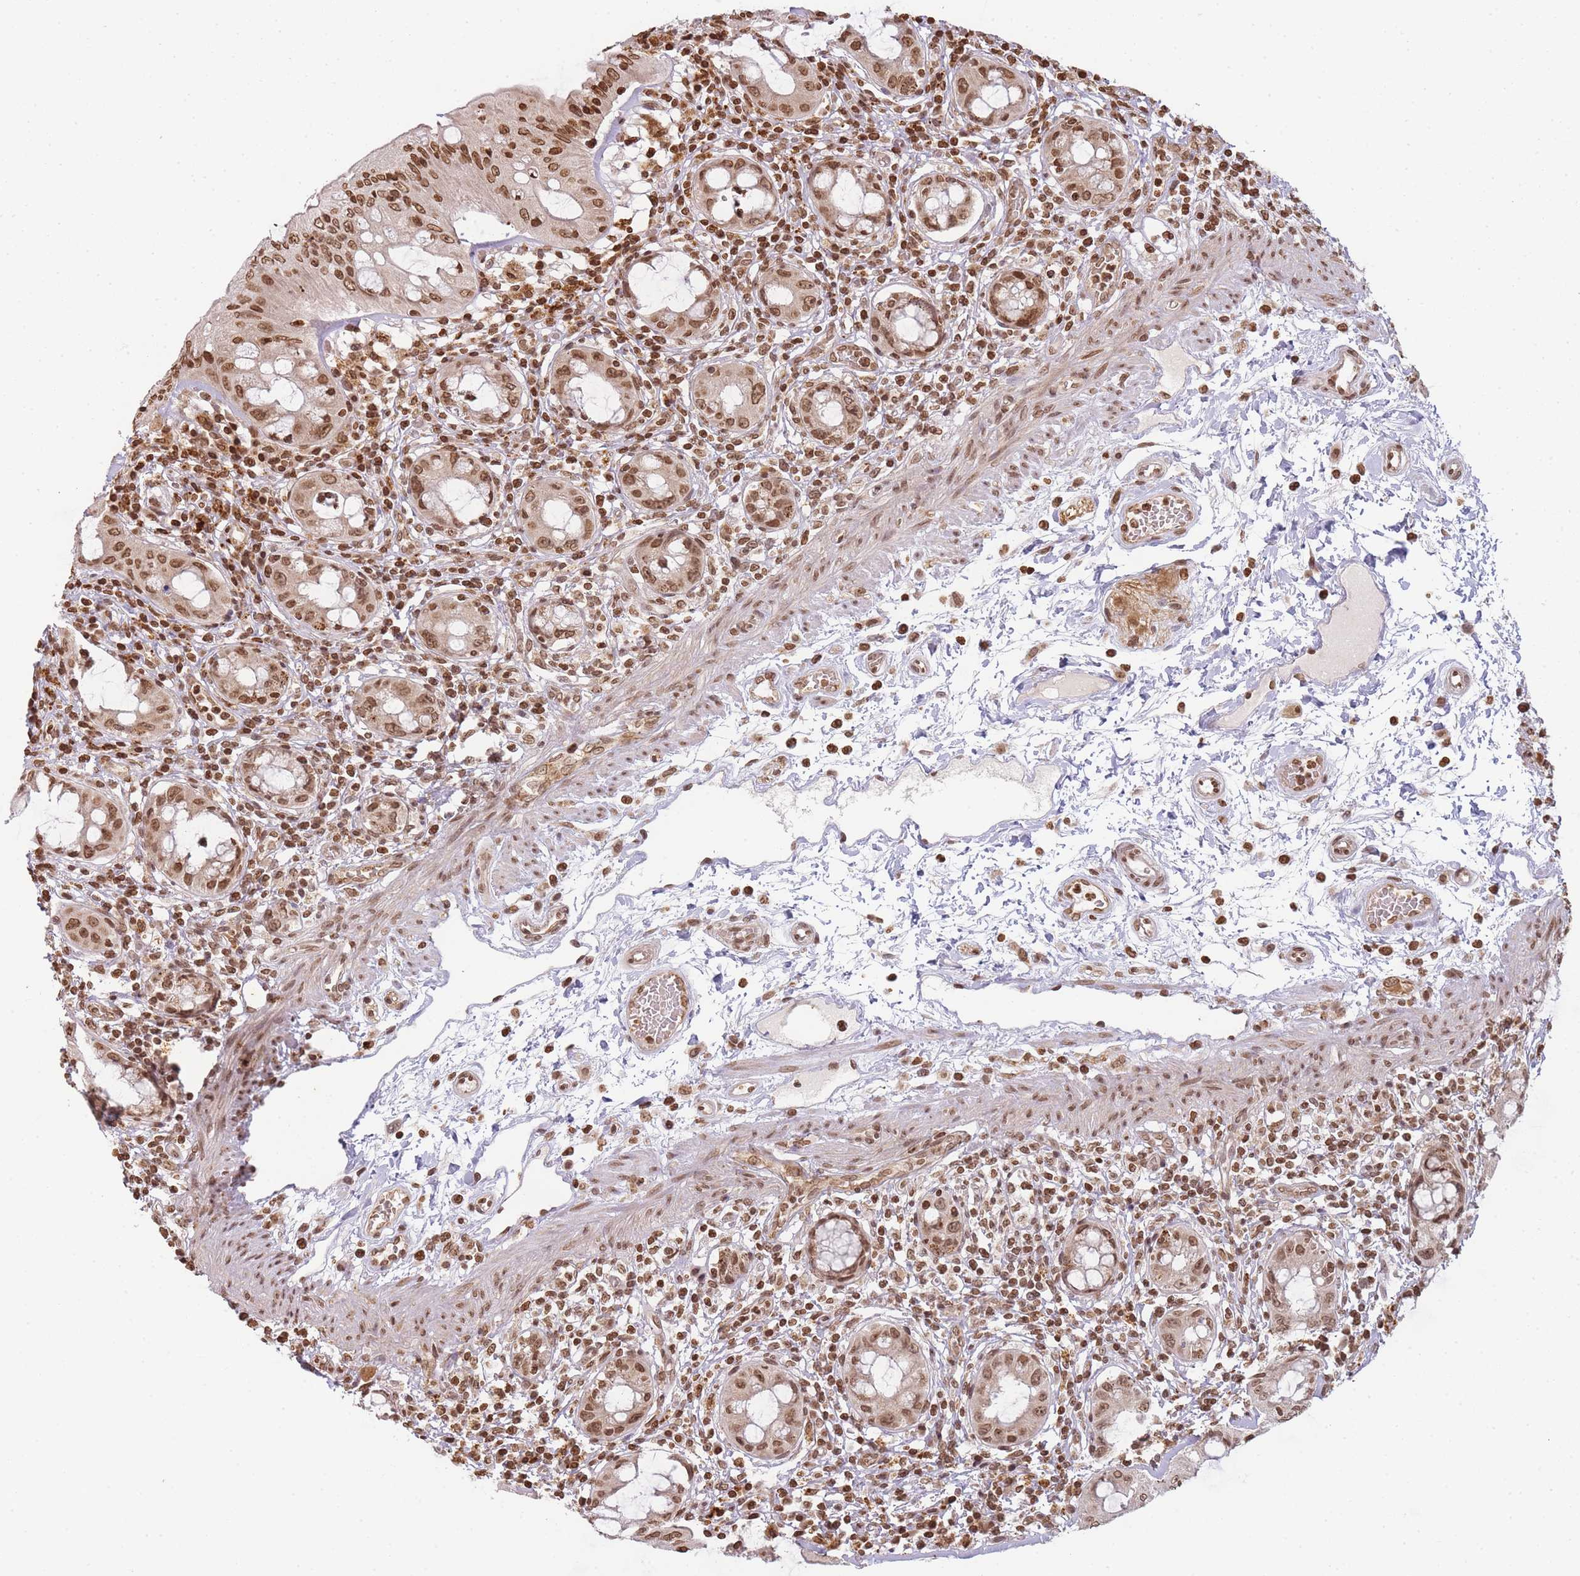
{"staining": {"intensity": "strong", "quantity": ">75%", "location": "nuclear"}, "tissue": "rectum", "cell_type": "Glandular cells", "image_type": "normal", "snomed": [{"axis": "morphology", "description": "Normal tissue, NOS"}, {"axis": "topography", "description": "Rectum"}], "caption": "Strong nuclear positivity is present in approximately >75% of glandular cells in normal rectum. (Stains: DAB in brown, nuclei in blue, Microscopy: brightfield microscopy at high magnification).", "gene": "WWTR1", "patient": {"sex": "female", "age": 57}}